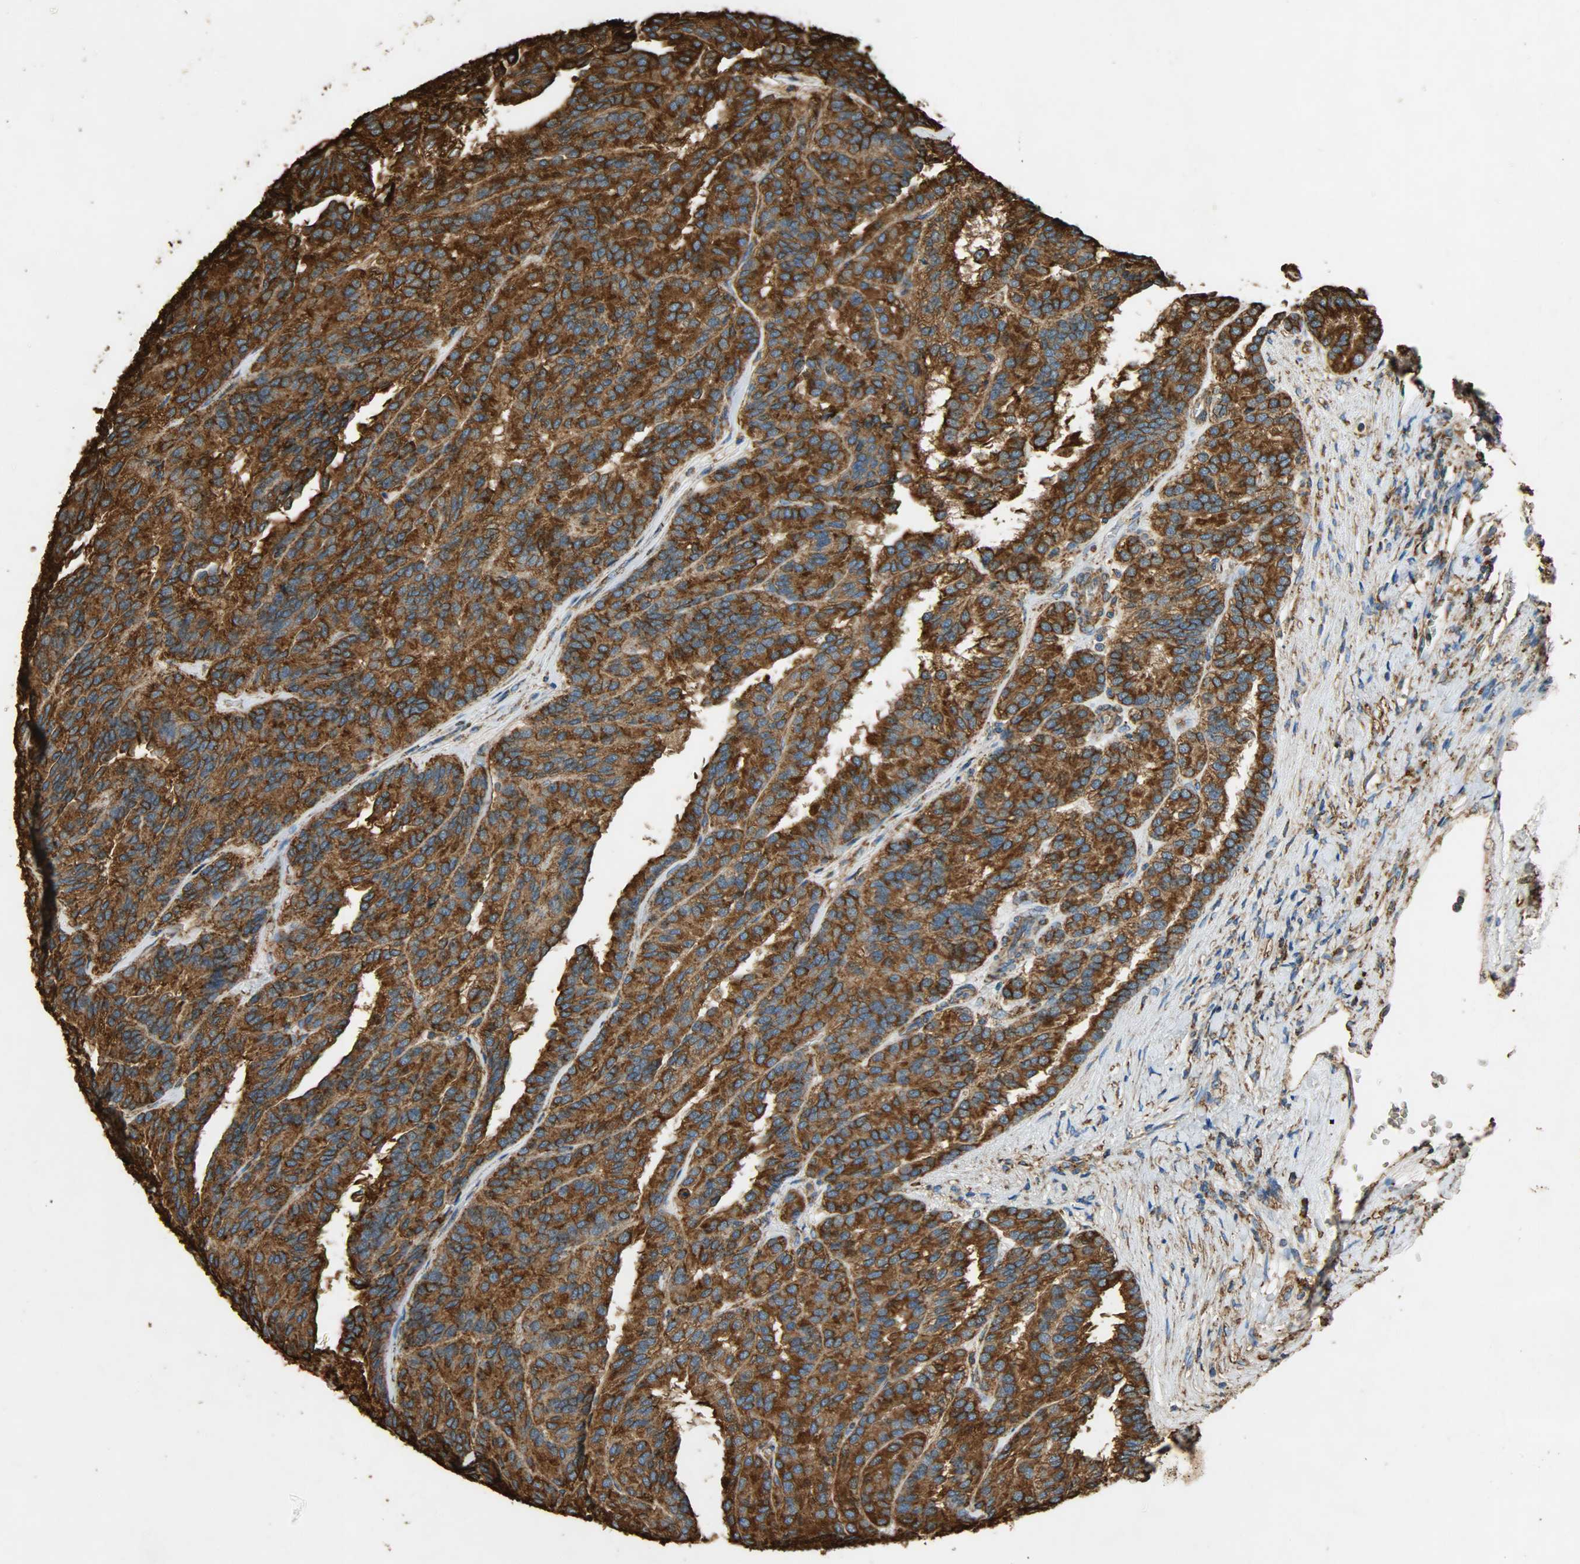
{"staining": {"intensity": "strong", "quantity": ">75%", "location": "cytoplasmic/membranous"}, "tissue": "renal cancer", "cell_type": "Tumor cells", "image_type": "cancer", "snomed": [{"axis": "morphology", "description": "Adenocarcinoma, NOS"}, {"axis": "topography", "description": "Kidney"}], "caption": "Renal adenocarcinoma stained for a protein displays strong cytoplasmic/membranous positivity in tumor cells.", "gene": "HSP90B1", "patient": {"sex": "male", "age": 46}}